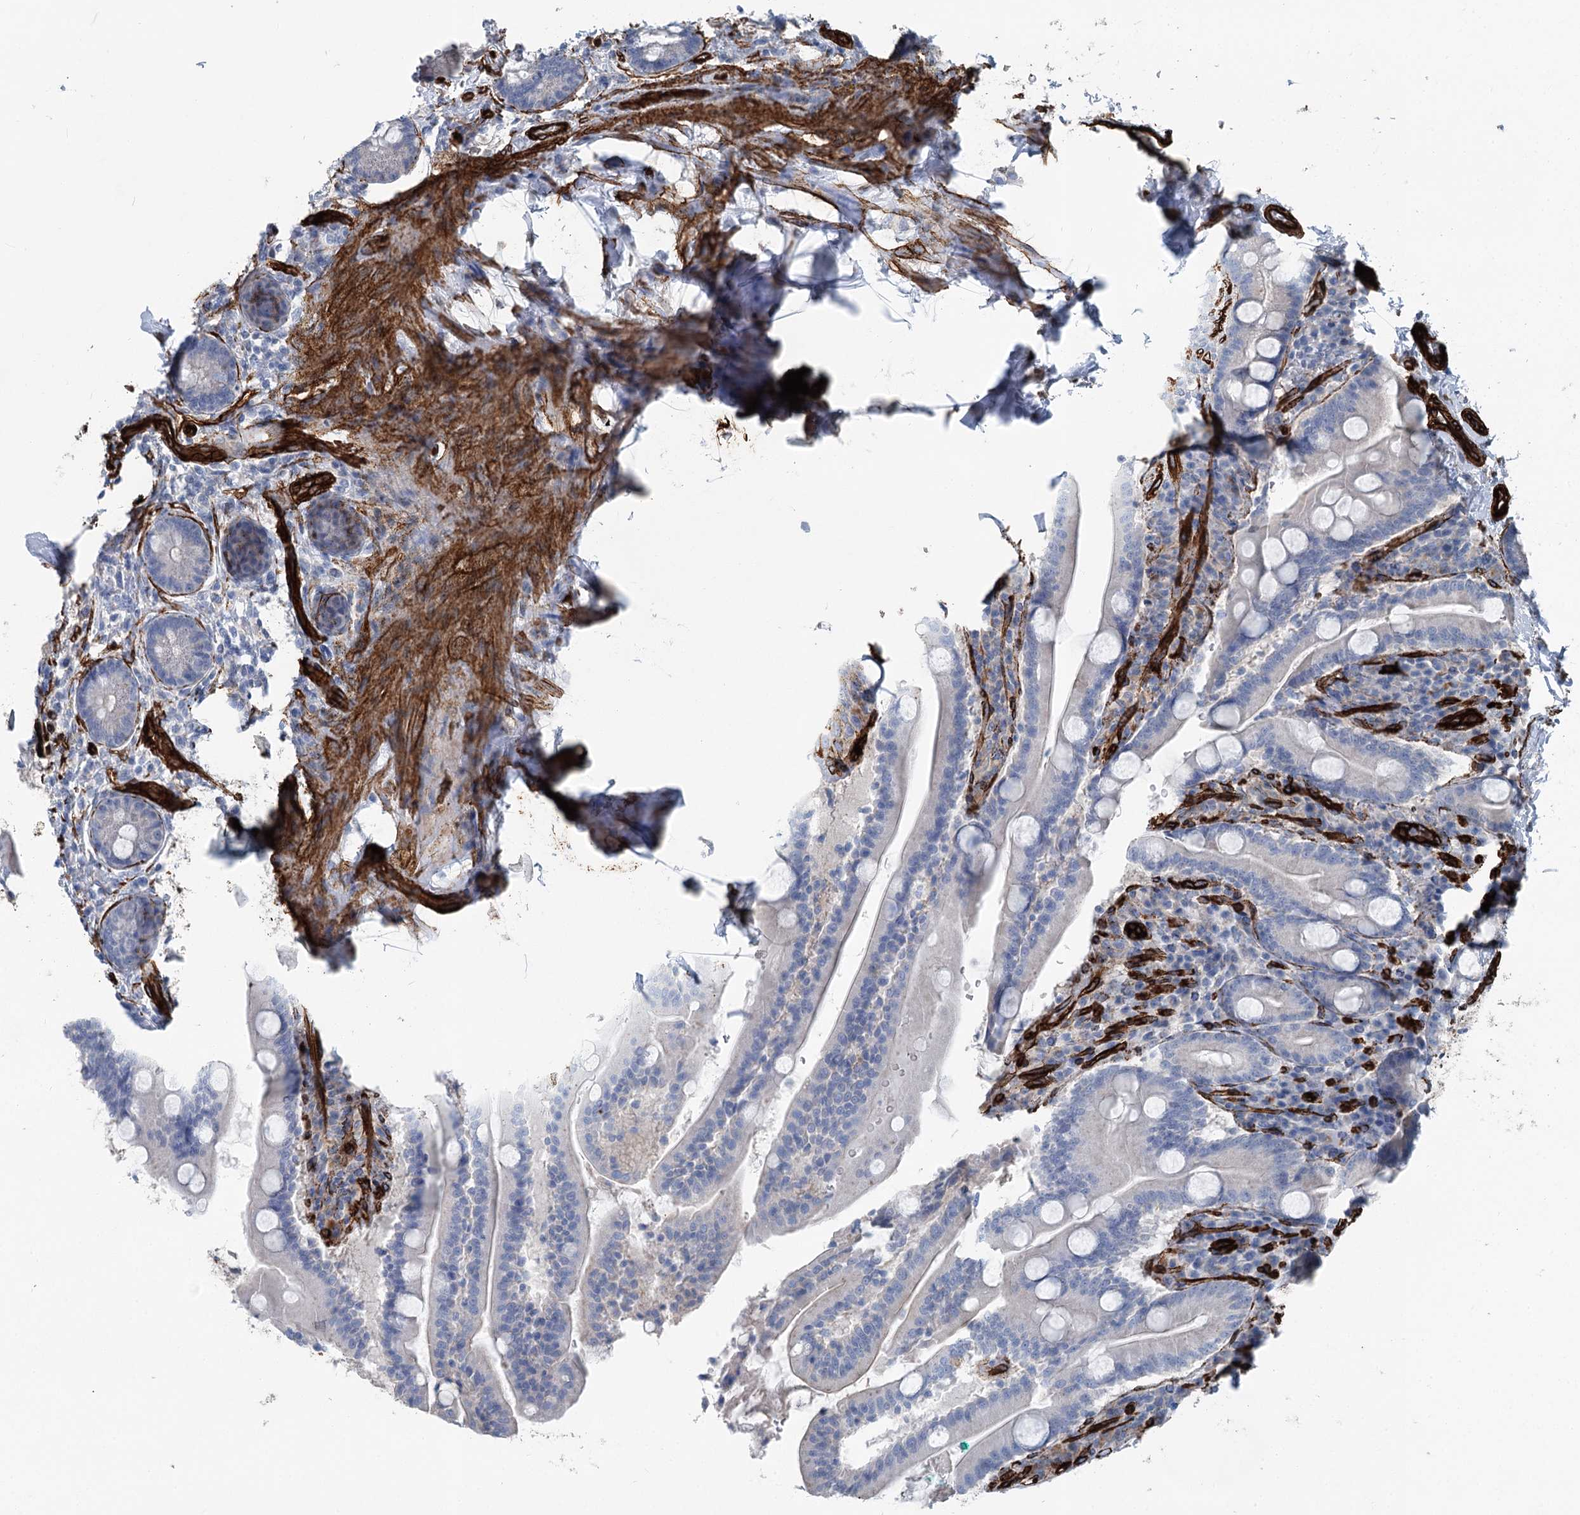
{"staining": {"intensity": "negative", "quantity": "none", "location": "none"}, "tissue": "duodenum", "cell_type": "Glandular cells", "image_type": "normal", "snomed": [{"axis": "morphology", "description": "Normal tissue, NOS"}, {"axis": "topography", "description": "Duodenum"}], "caption": "IHC image of unremarkable human duodenum stained for a protein (brown), which shows no positivity in glandular cells.", "gene": "IQSEC1", "patient": {"sex": "male", "age": 35}}